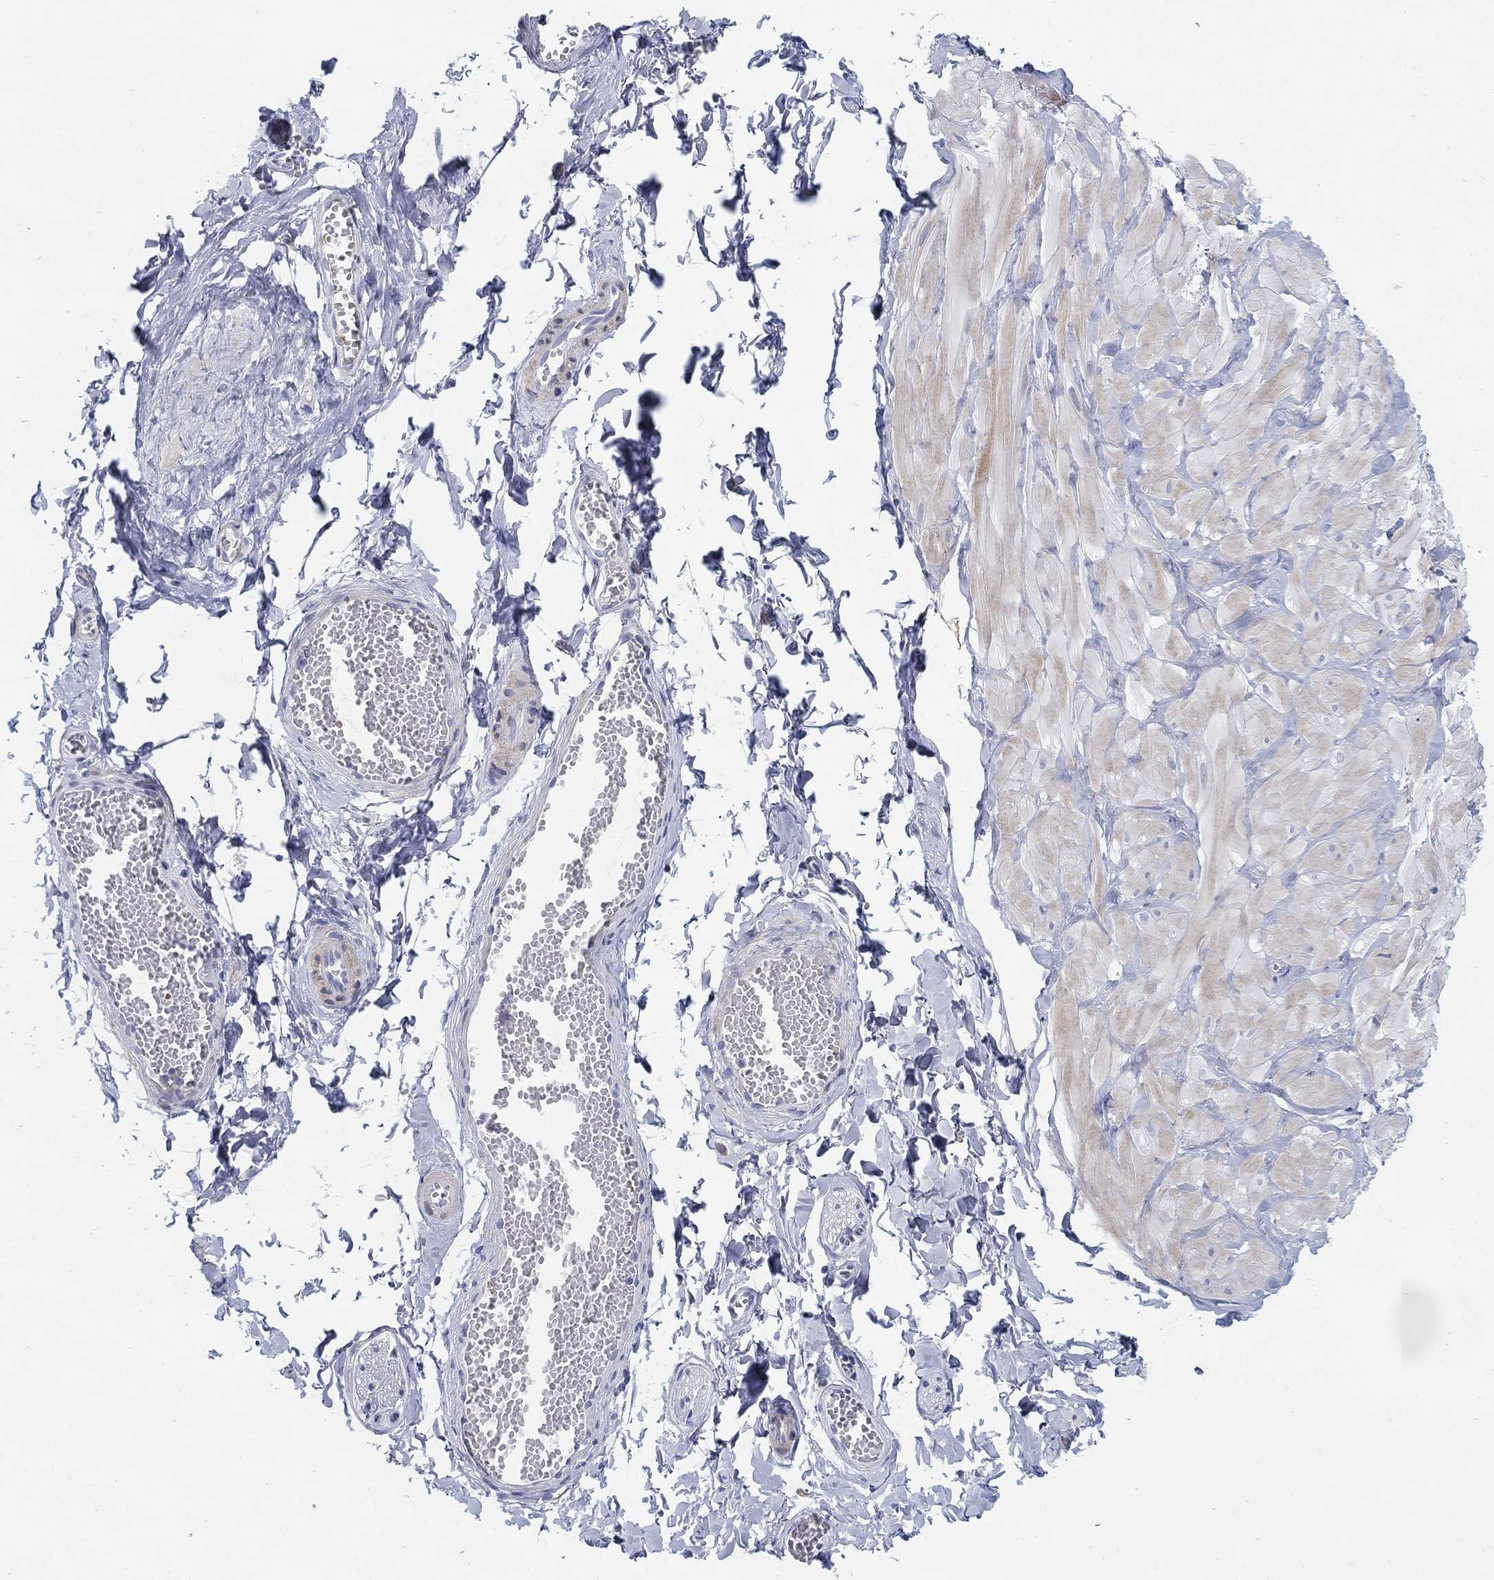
{"staining": {"intensity": "negative", "quantity": "none", "location": "none"}, "tissue": "adipose tissue", "cell_type": "Adipocytes", "image_type": "normal", "snomed": [{"axis": "morphology", "description": "Normal tissue, NOS"}, {"axis": "topography", "description": "Smooth muscle"}, {"axis": "topography", "description": "Peripheral nerve tissue"}], "caption": "Immunohistochemistry image of unremarkable adipose tissue: adipose tissue stained with DAB (3,3'-diaminobenzidine) shows no significant protein positivity in adipocytes.", "gene": "HEATR4", "patient": {"sex": "male", "age": 22}}